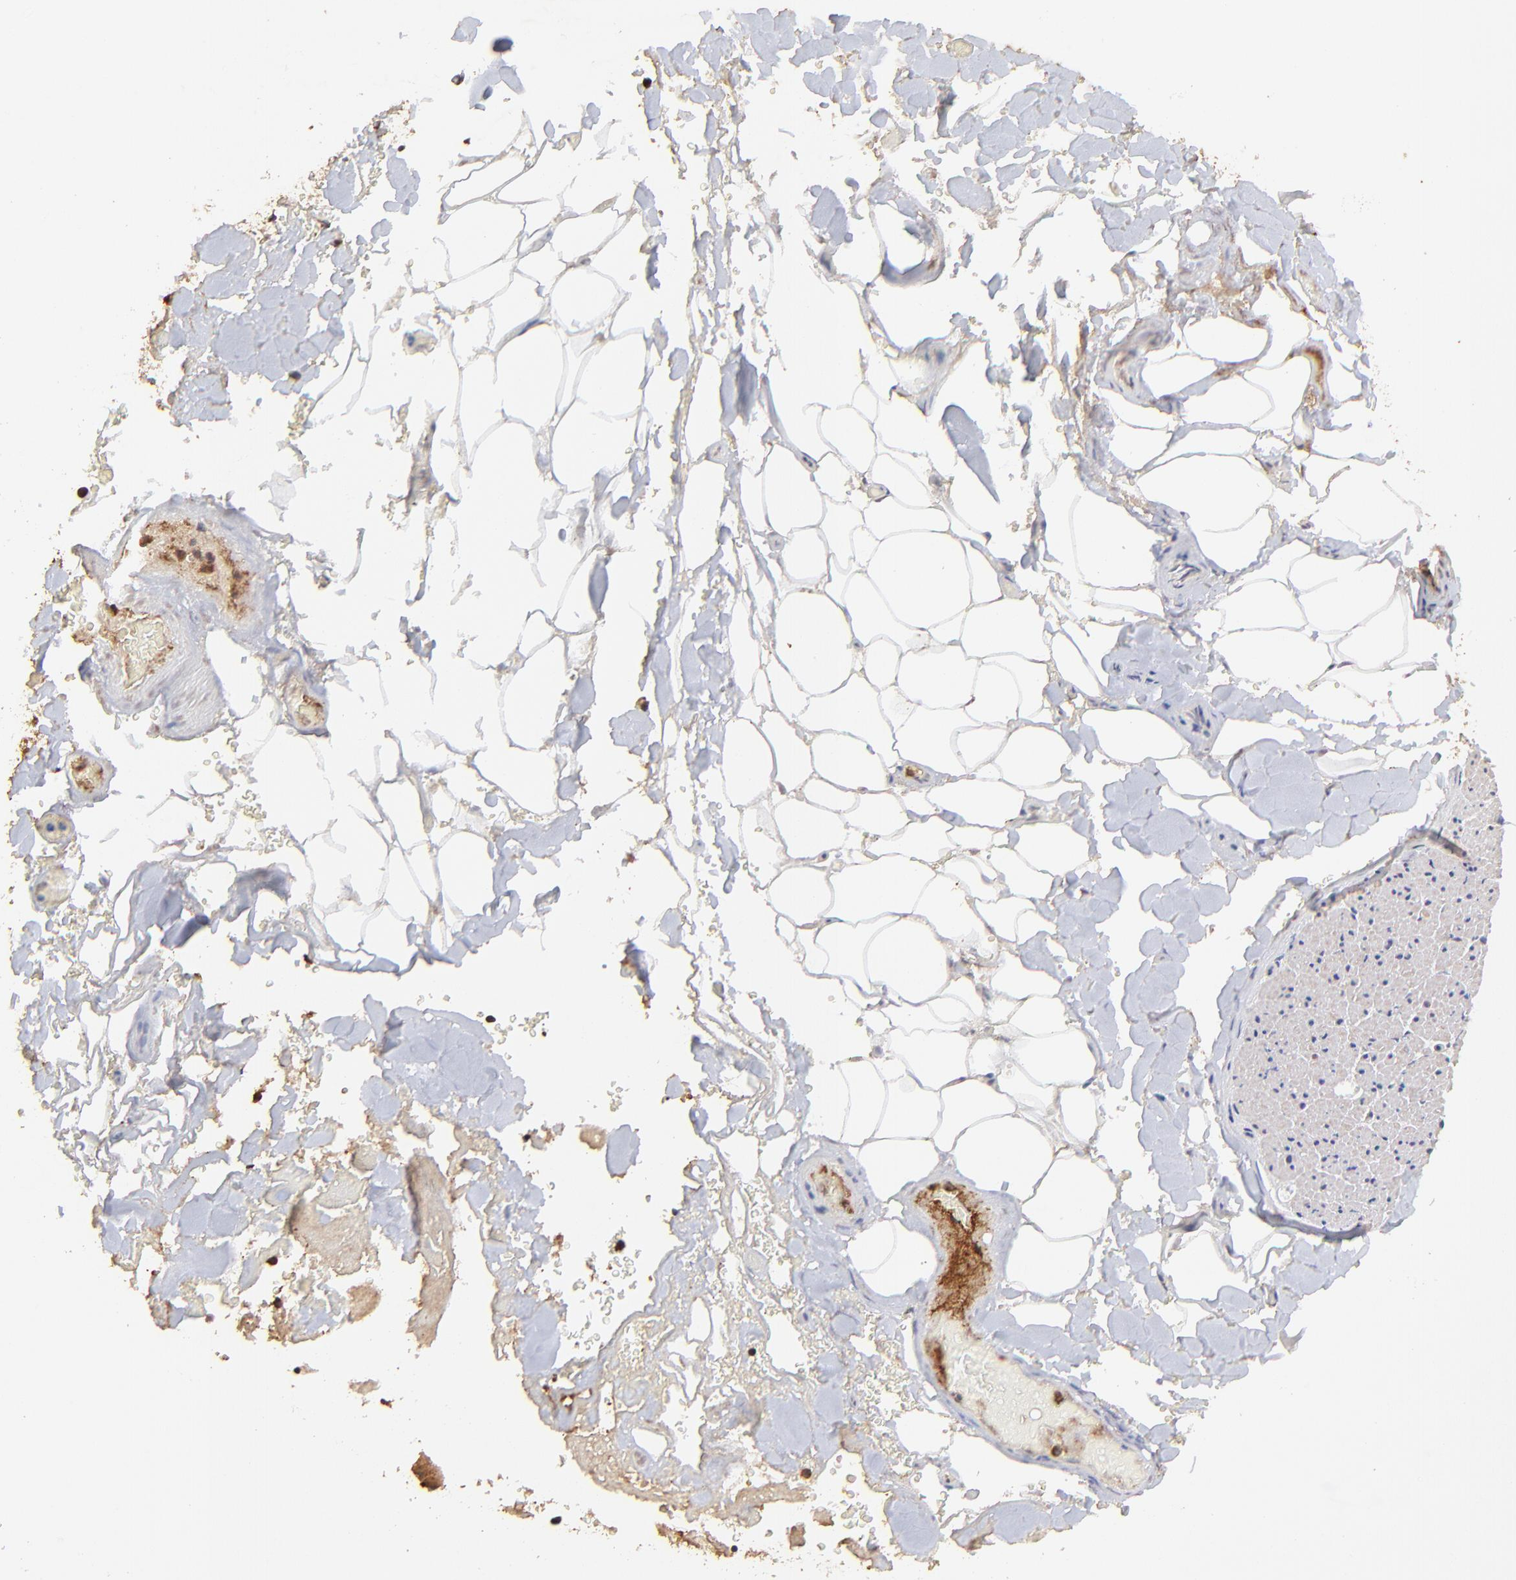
{"staining": {"intensity": "weak", "quantity": ">75%", "location": "cytoplasmic/membranous"}, "tissue": "adipose tissue", "cell_type": "Adipocytes", "image_type": "normal", "snomed": [{"axis": "morphology", "description": "Normal tissue, NOS"}, {"axis": "morphology", "description": "Cholangiocarcinoma"}, {"axis": "topography", "description": "Liver"}, {"axis": "topography", "description": "Peripheral nerve tissue"}], "caption": "Brown immunohistochemical staining in normal human adipose tissue demonstrates weak cytoplasmic/membranous positivity in approximately >75% of adipocytes. (DAB (3,3'-diaminobenzidine) IHC with brightfield microscopy, high magnification).", "gene": "STON2", "patient": {"sex": "male", "age": 50}}